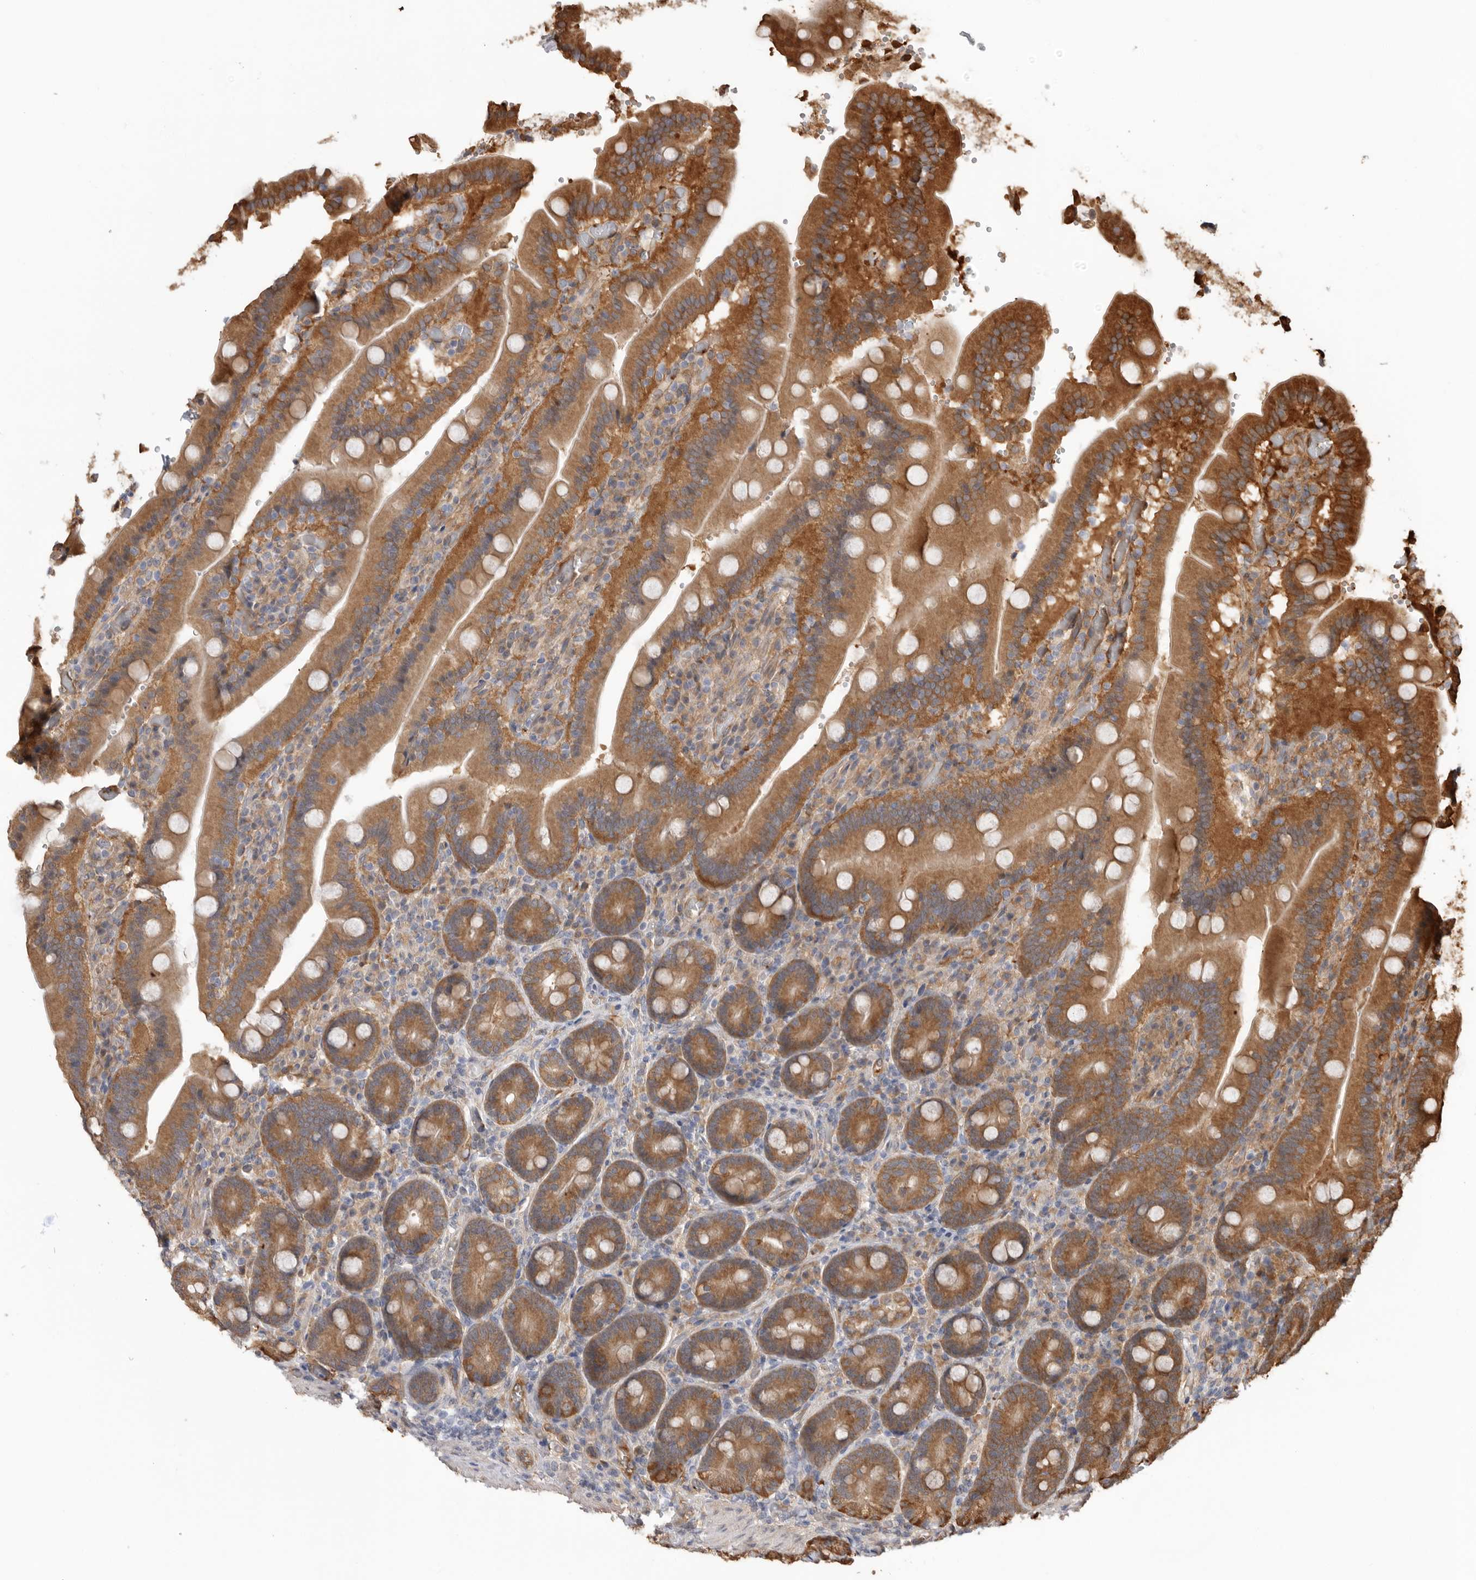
{"staining": {"intensity": "moderate", "quantity": ">75%", "location": "cytoplasmic/membranous"}, "tissue": "duodenum", "cell_type": "Glandular cells", "image_type": "normal", "snomed": [{"axis": "morphology", "description": "Normal tissue, NOS"}, {"axis": "topography", "description": "Duodenum"}], "caption": "High-power microscopy captured an immunohistochemistry photomicrograph of benign duodenum, revealing moderate cytoplasmic/membranous expression in about >75% of glandular cells.", "gene": "CDC42BPB", "patient": {"sex": "female", "age": 62}}